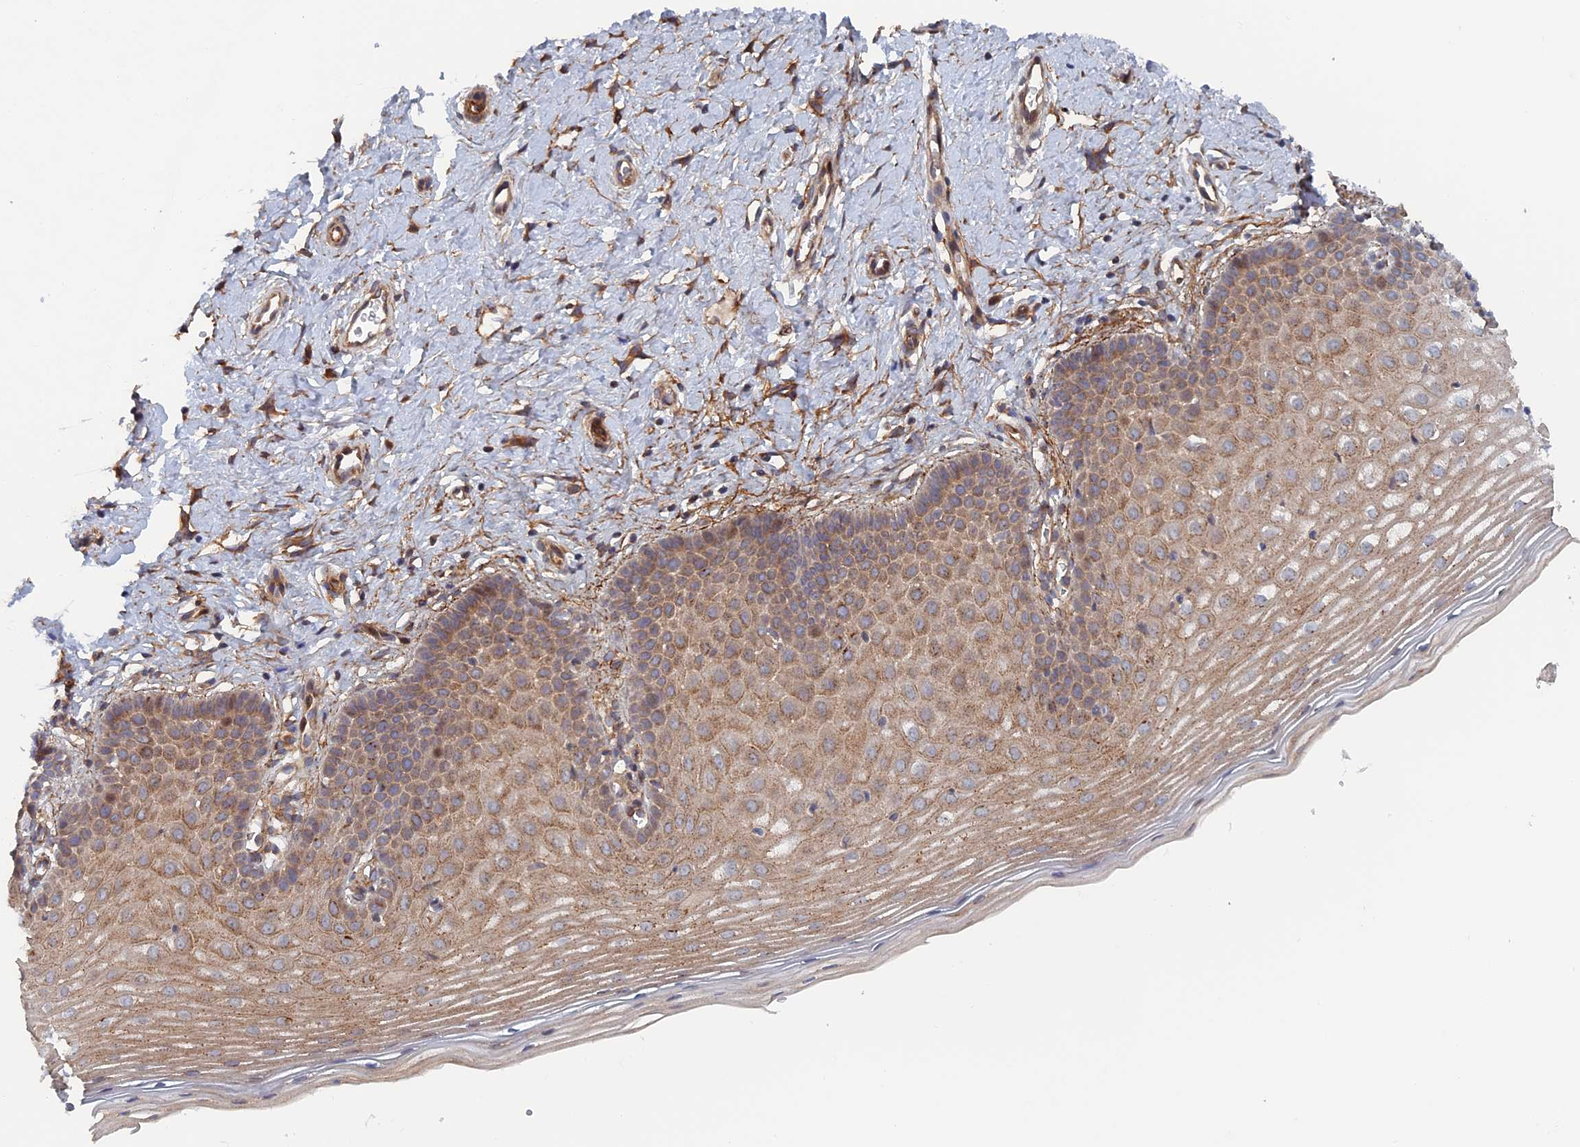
{"staining": {"intensity": "moderate", "quantity": ">75%", "location": "cytoplasmic/membranous"}, "tissue": "cervix", "cell_type": "Glandular cells", "image_type": "normal", "snomed": [{"axis": "morphology", "description": "Normal tissue, NOS"}, {"axis": "topography", "description": "Cervix"}], "caption": "High-power microscopy captured an IHC photomicrograph of benign cervix, revealing moderate cytoplasmic/membranous expression in about >75% of glandular cells.", "gene": "TMEM196", "patient": {"sex": "female", "age": 36}}